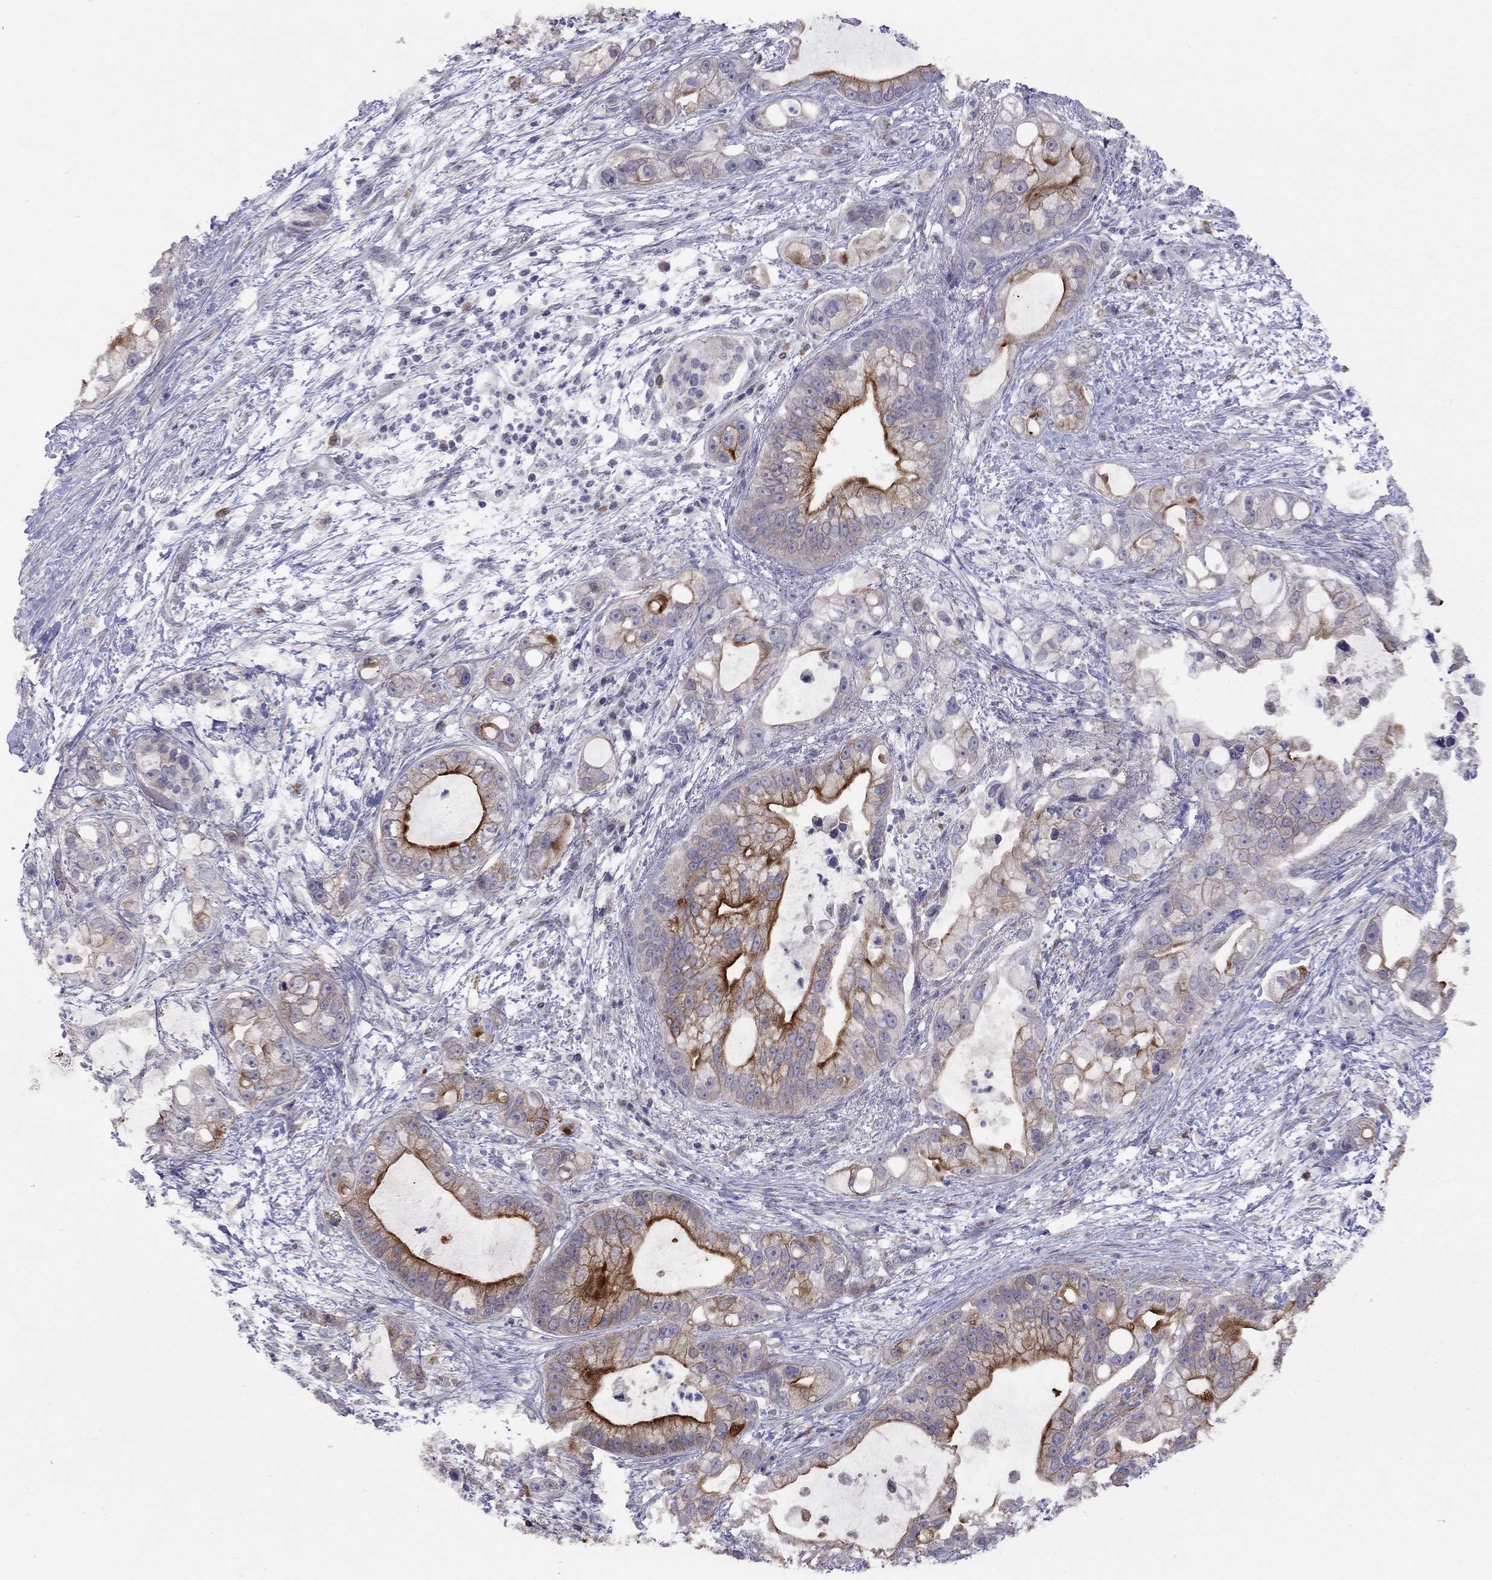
{"staining": {"intensity": "strong", "quantity": "<25%", "location": "cytoplasmic/membranous"}, "tissue": "pancreatic cancer", "cell_type": "Tumor cells", "image_type": "cancer", "snomed": [{"axis": "morphology", "description": "Adenocarcinoma, NOS"}, {"axis": "topography", "description": "Pancreas"}], "caption": "Pancreatic cancer (adenocarcinoma) stained with DAB immunohistochemistry (IHC) exhibits medium levels of strong cytoplasmic/membranous staining in about <25% of tumor cells. Nuclei are stained in blue.", "gene": "SYTL2", "patient": {"sex": "female", "age": 69}}